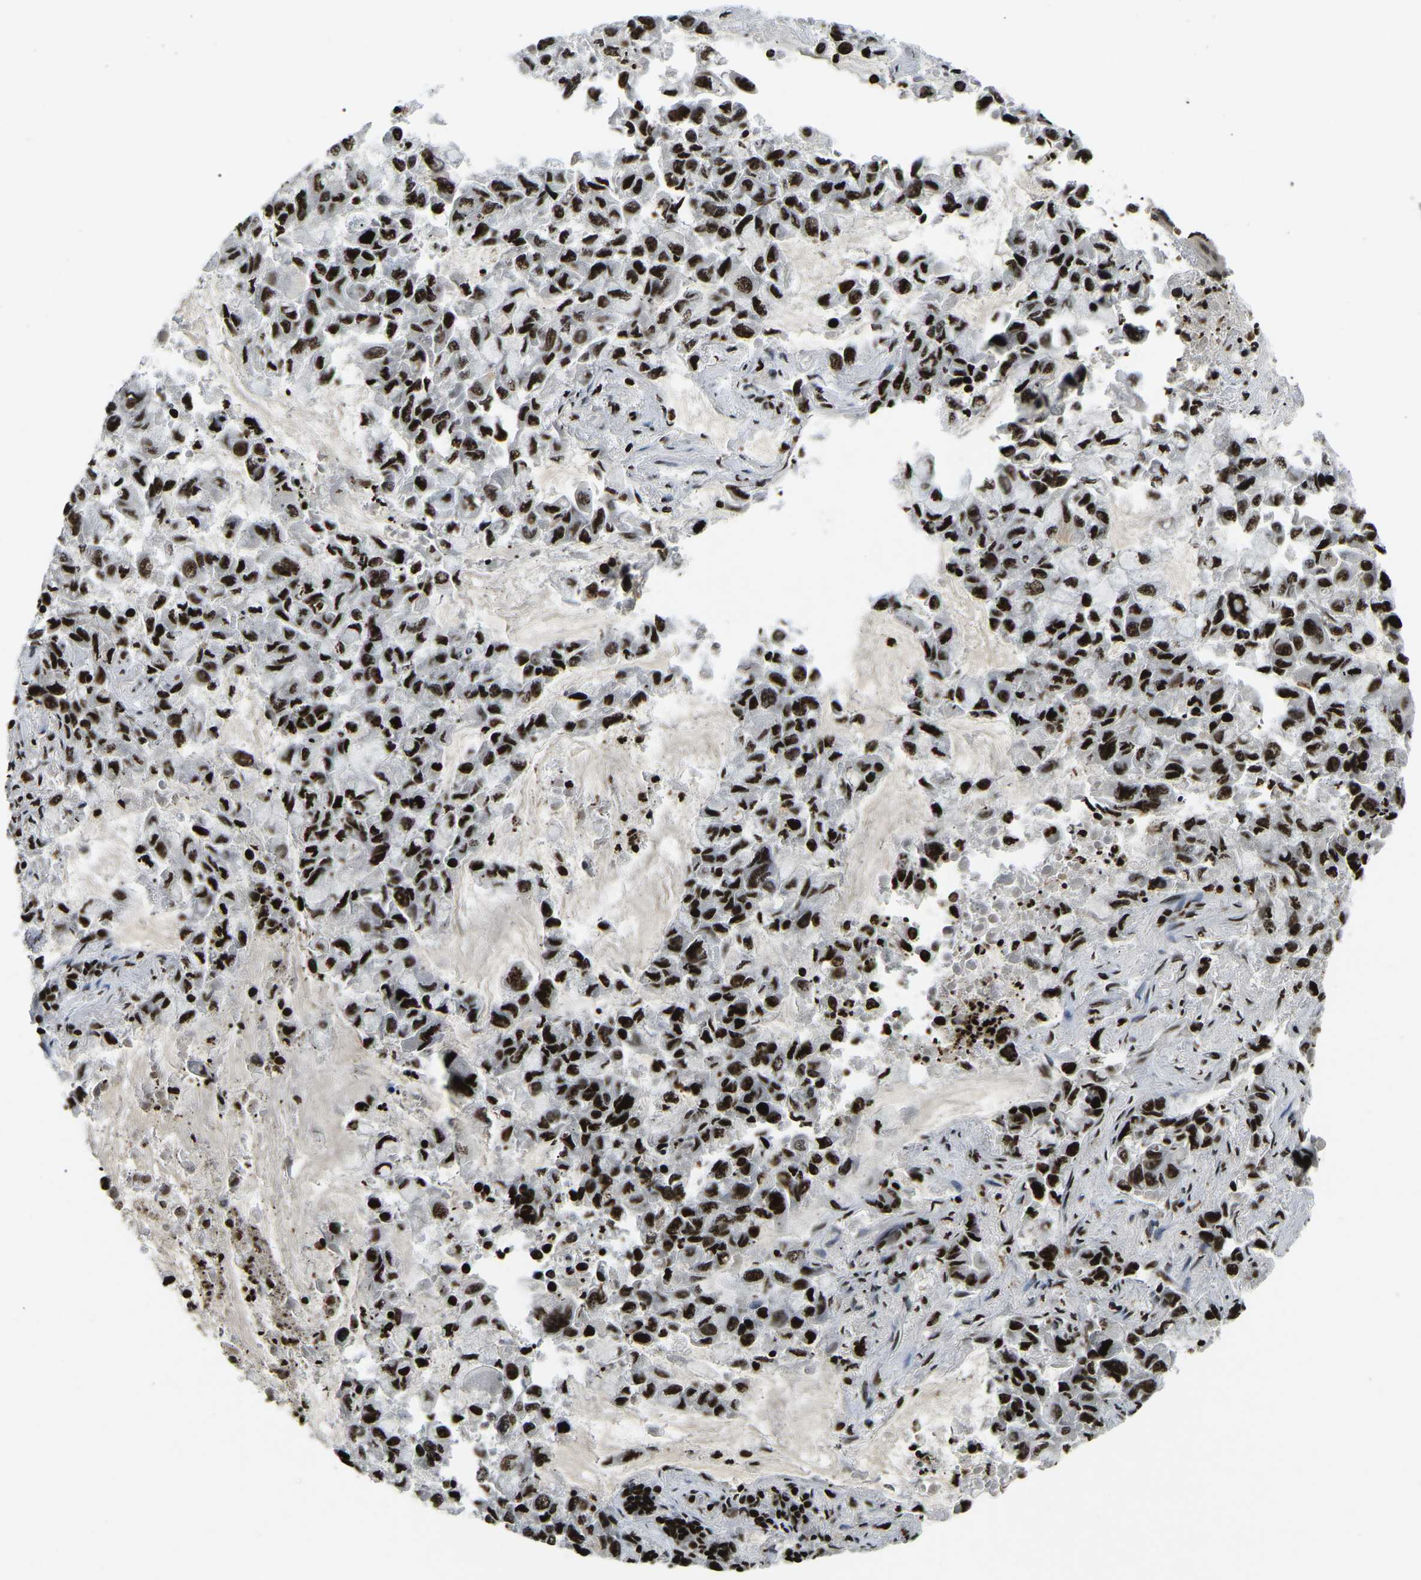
{"staining": {"intensity": "strong", "quantity": ">75%", "location": "nuclear"}, "tissue": "lung cancer", "cell_type": "Tumor cells", "image_type": "cancer", "snomed": [{"axis": "morphology", "description": "Adenocarcinoma, NOS"}, {"axis": "topography", "description": "Lung"}], "caption": "Lung adenocarcinoma stained for a protein (brown) reveals strong nuclear positive staining in about >75% of tumor cells.", "gene": "LRRC61", "patient": {"sex": "male", "age": 64}}